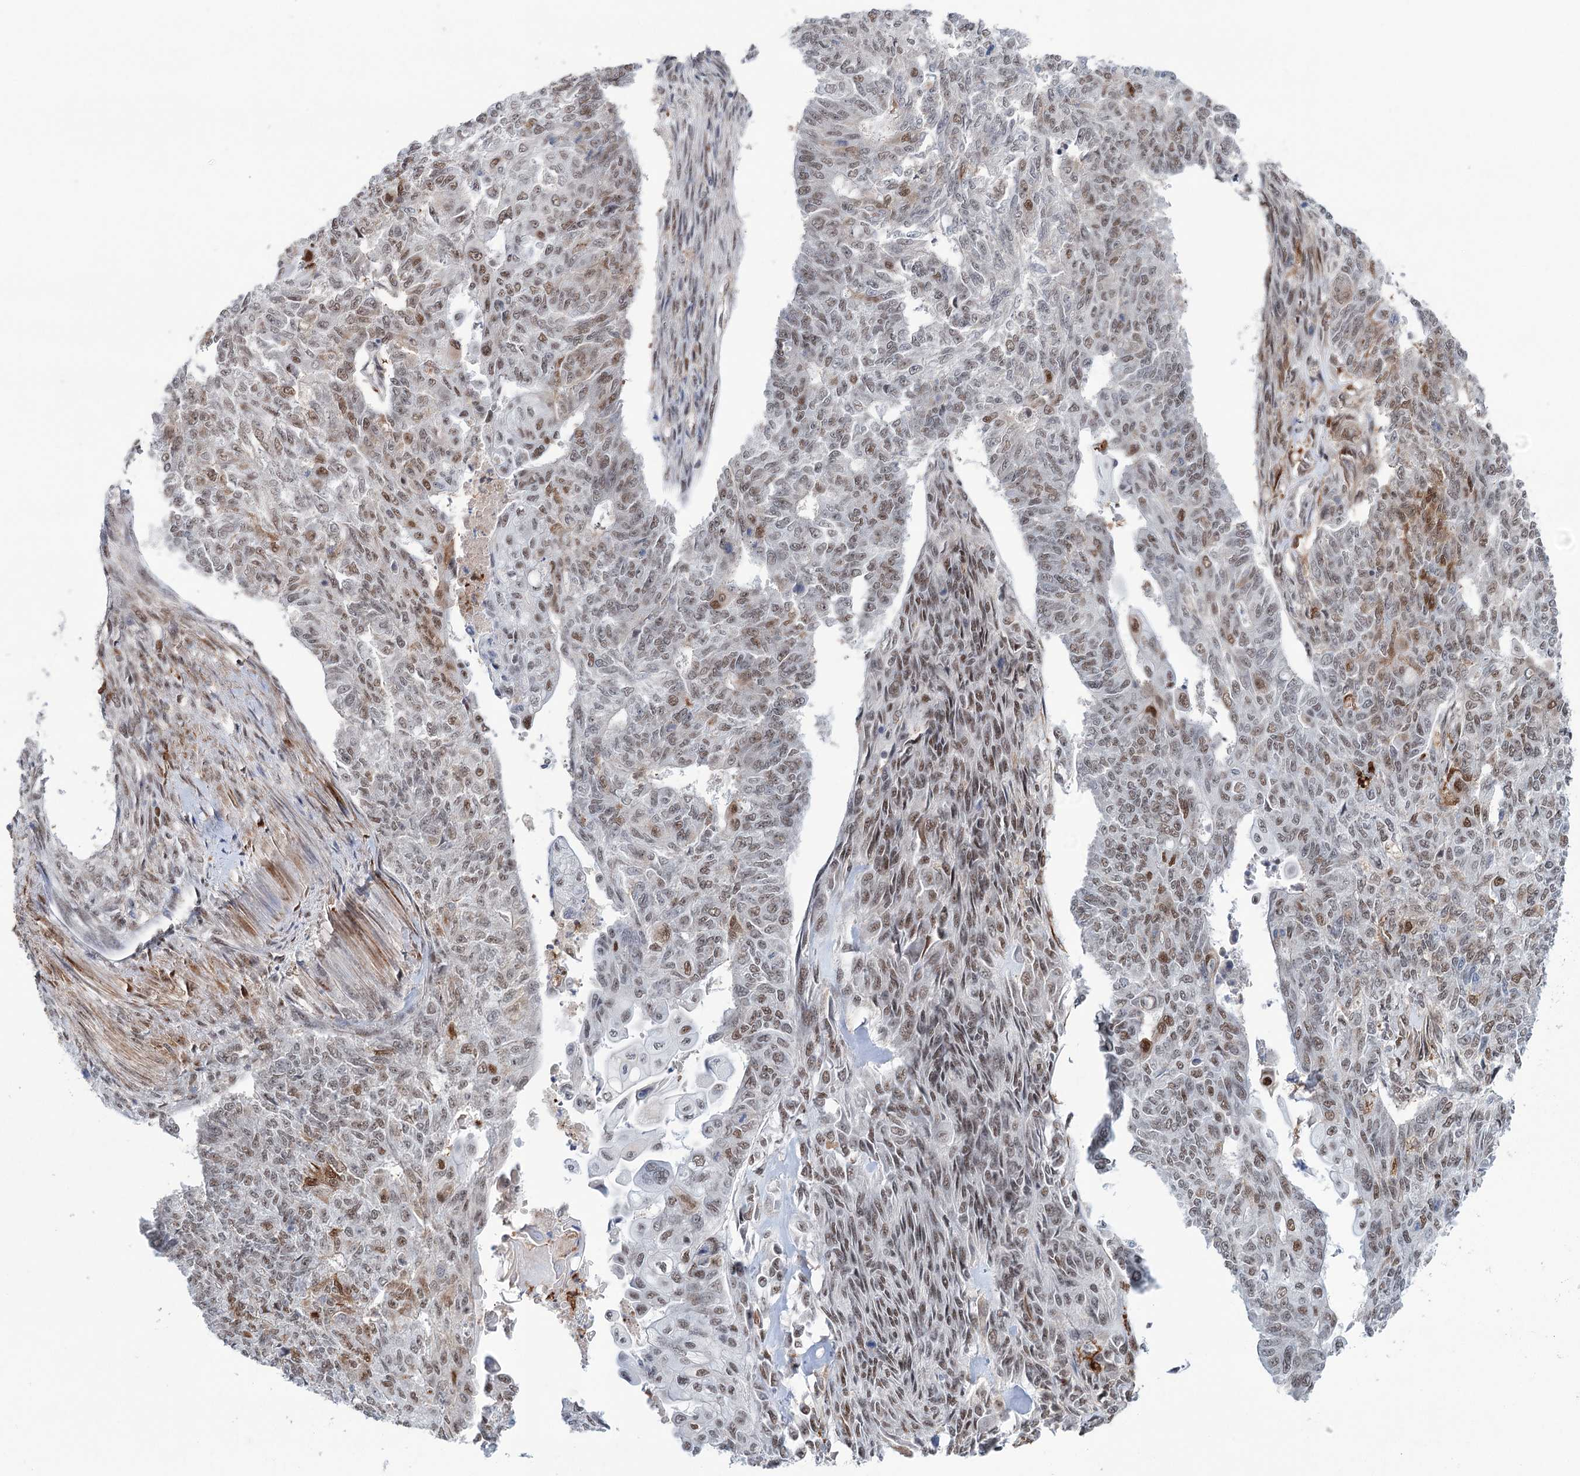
{"staining": {"intensity": "moderate", "quantity": "<25%", "location": "cytoplasmic/membranous,nuclear"}, "tissue": "endometrial cancer", "cell_type": "Tumor cells", "image_type": "cancer", "snomed": [{"axis": "morphology", "description": "Adenocarcinoma, NOS"}, {"axis": "topography", "description": "Endometrium"}], "caption": "The histopathology image demonstrates immunohistochemical staining of endometrial adenocarcinoma. There is moderate cytoplasmic/membranous and nuclear staining is seen in about <25% of tumor cells. Using DAB (brown) and hematoxylin (blue) stains, captured at high magnification using brightfield microscopy.", "gene": "FAM53A", "patient": {"sex": "female", "age": 32}}